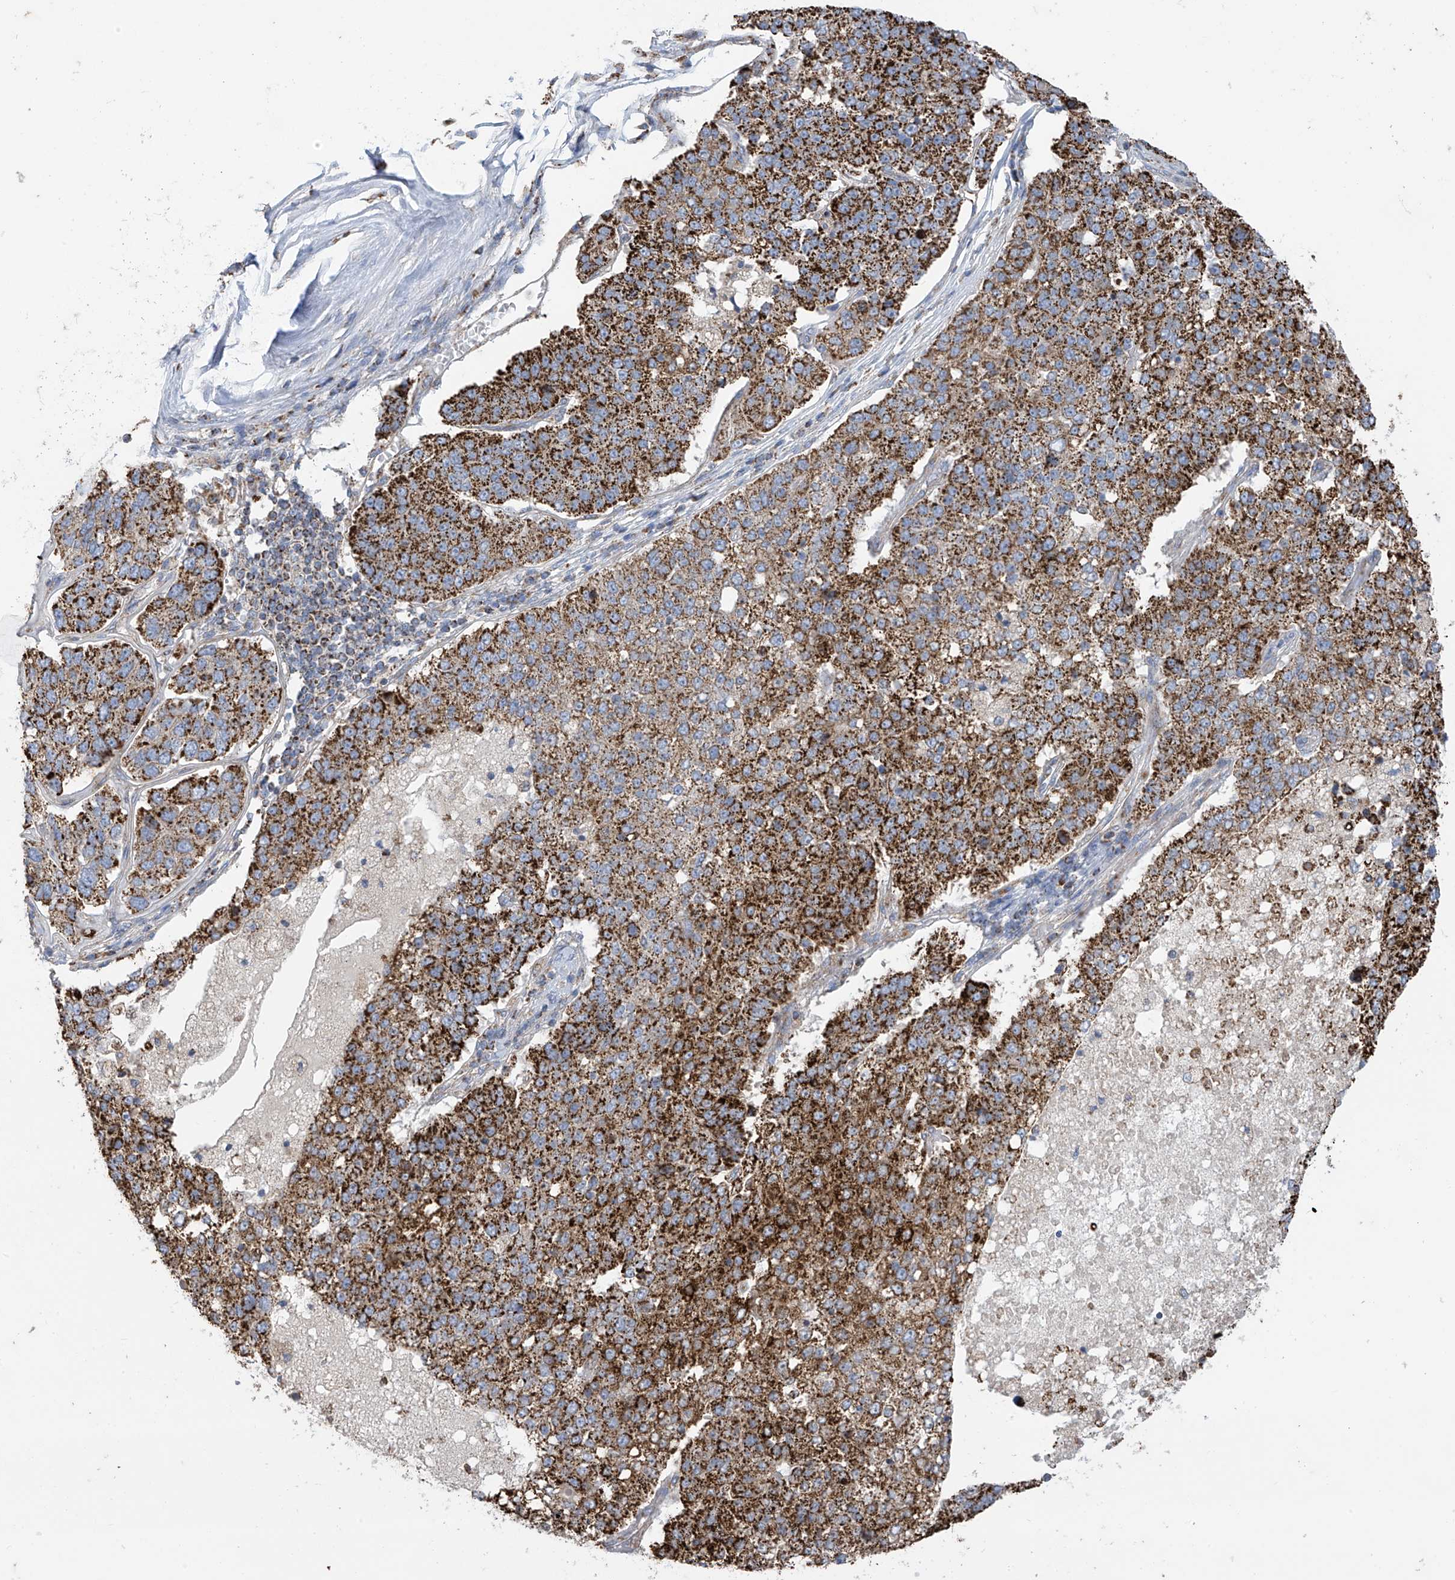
{"staining": {"intensity": "strong", "quantity": ">75%", "location": "cytoplasmic/membranous"}, "tissue": "pancreatic cancer", "cell_type": "Tumor cells", "image_type": "cancer", "snomed": [{"axis": "morphology", "description": "Adenocarcinoma, NOS"}, {"axis": "topography", "description": "Pancreas"}], "caption": "Immunohistochemical staining of pancreatic cancer (adenocarcinoma) displays high levels of strong cytoplasmic/membranous staining in approximately >75% of tumor cells.", "gene": "PNPT1", "patient": {"sex": "female", "age": 61}}